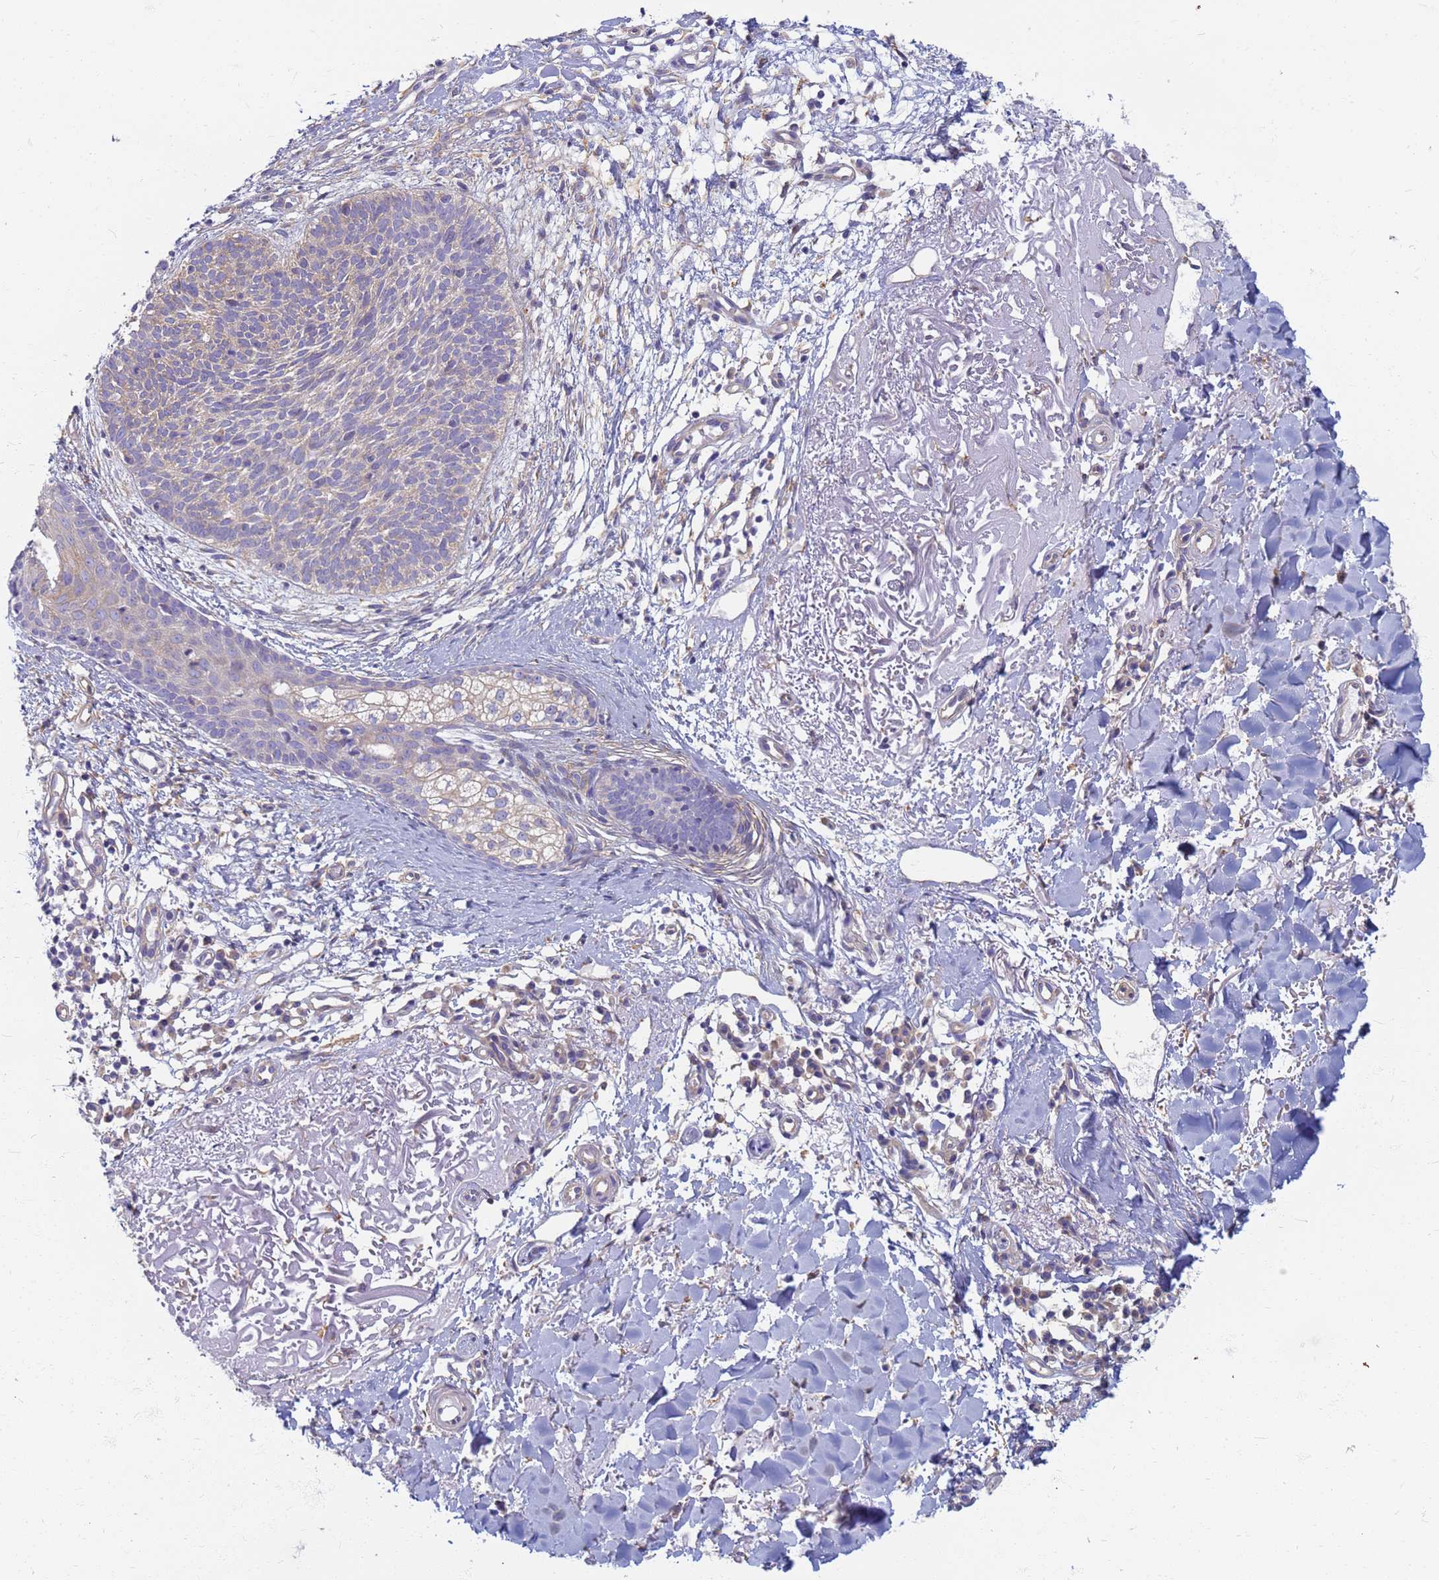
{"staining": {"intensity": "weak", "quantity": "25%-75%", "location": "cytoplasmic/membranous"}, "tissue": "skin cancer", "cell_type": "Tumor cells", "image_type": "cancer", "snomed": [{"axis": "morphology", "description": "Basal cell carcinoma"}, {"axis": "topography", "description": "Skin"}], "caption": "Skin cancer (basal cell carcinoma) stained with immunohistochemistry demonstrates weak cytoplasmic/membranous staining in about 25%-75% of tumor cells.", "gene": "EEA1", "patient": {"sex": "male", "age": 84}}